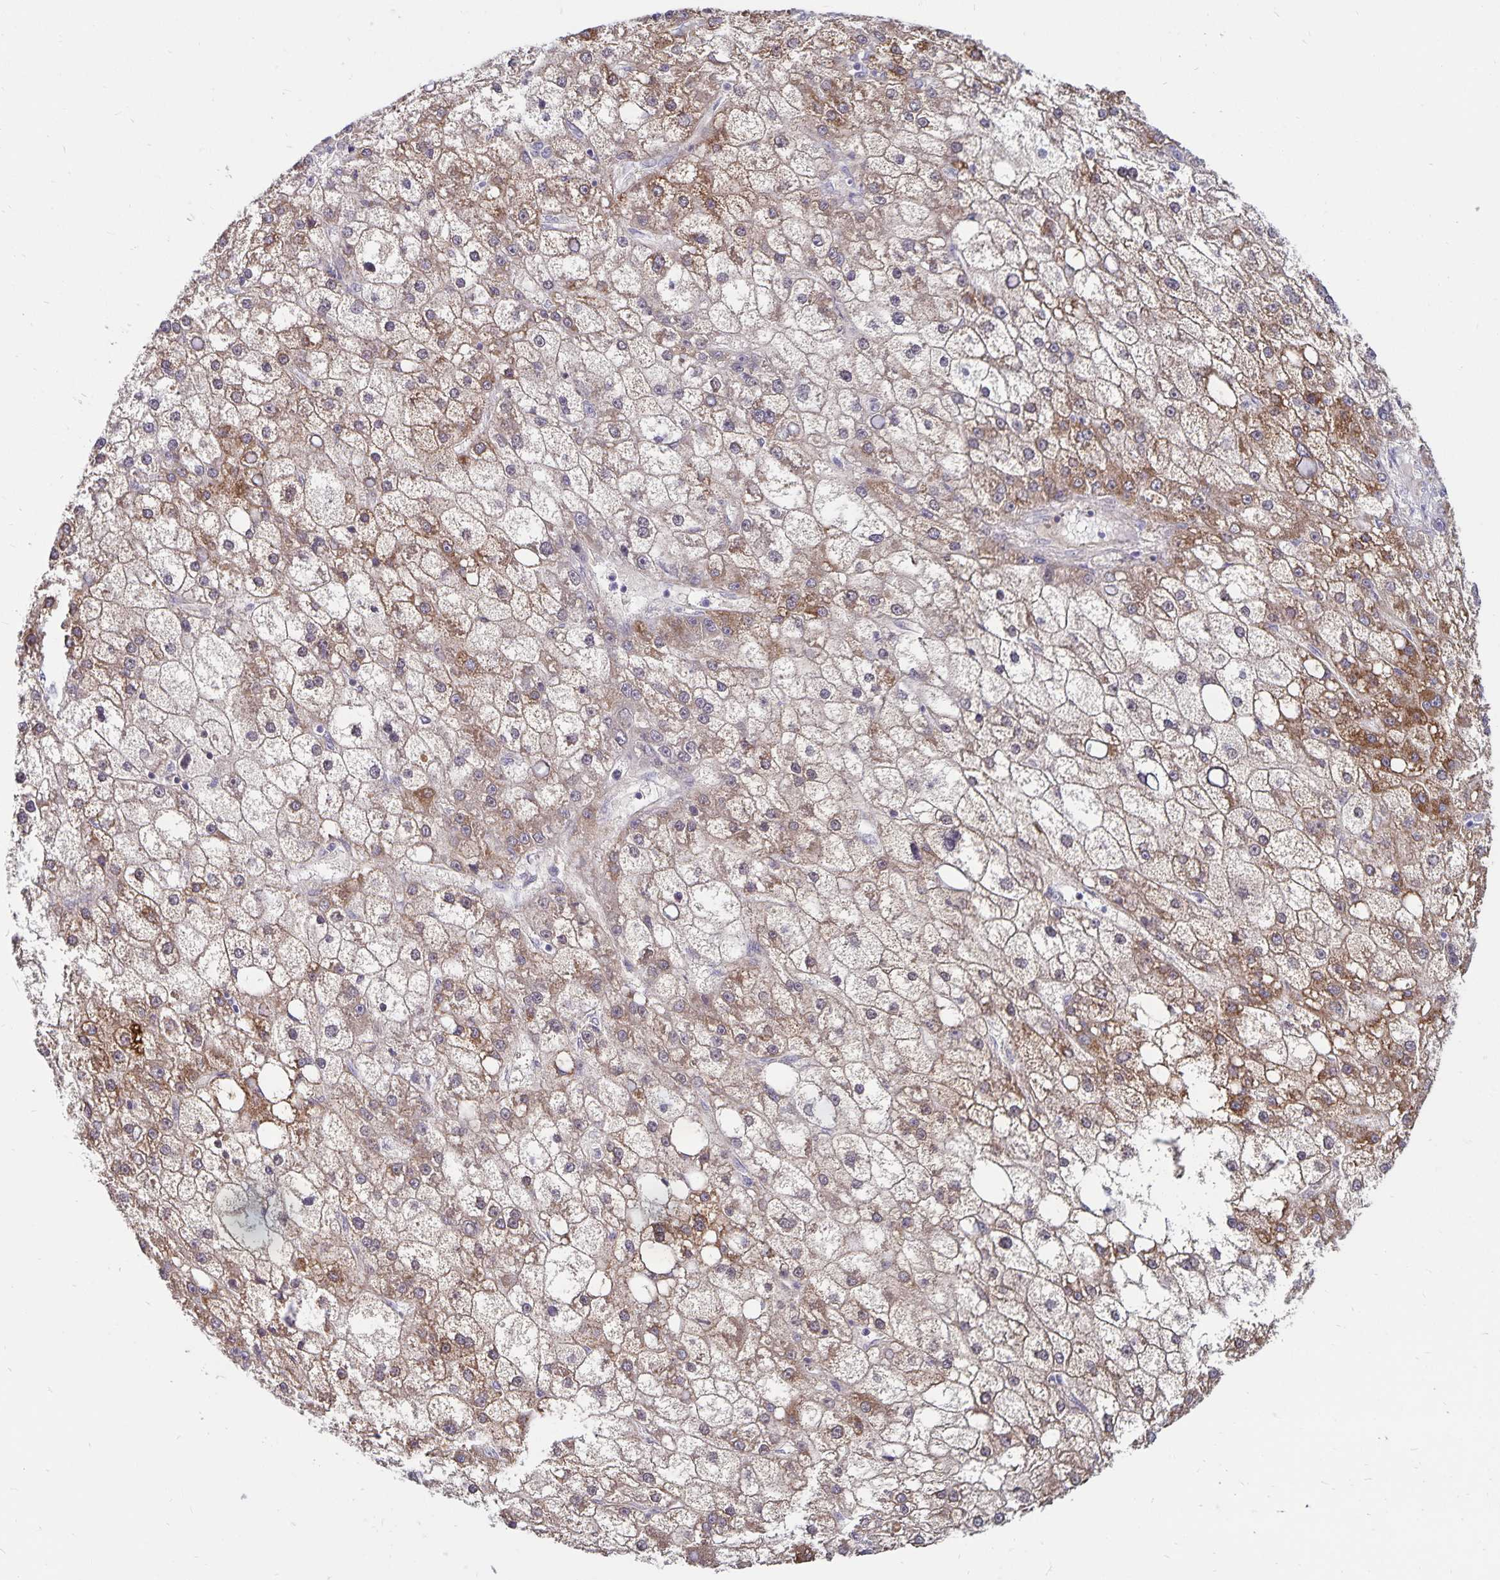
{"staining": {"intensity": "moderate", "quantity": "25%-75%", "location": "cytoplasmic/membranous"}, "tissue": "liver cancer", "cell_type": "Tumor cells", "image_type": "cancer", "snomed": [{"axis": "morphology", "description": "Carcinoma, Hepatocellular, NOS"}, {"axis": "topography", "description": "Liver"}], "caption": "About 25%-75% of tumor cells in human liver cancer (hepatocellular carcinoma) reveal moderate cytoplasmic/membranous protein positivity as visualized by brown immunohistochemical staining.", "gene": "CDKN2B", "patient": {"sex": "male", "age": 67}}